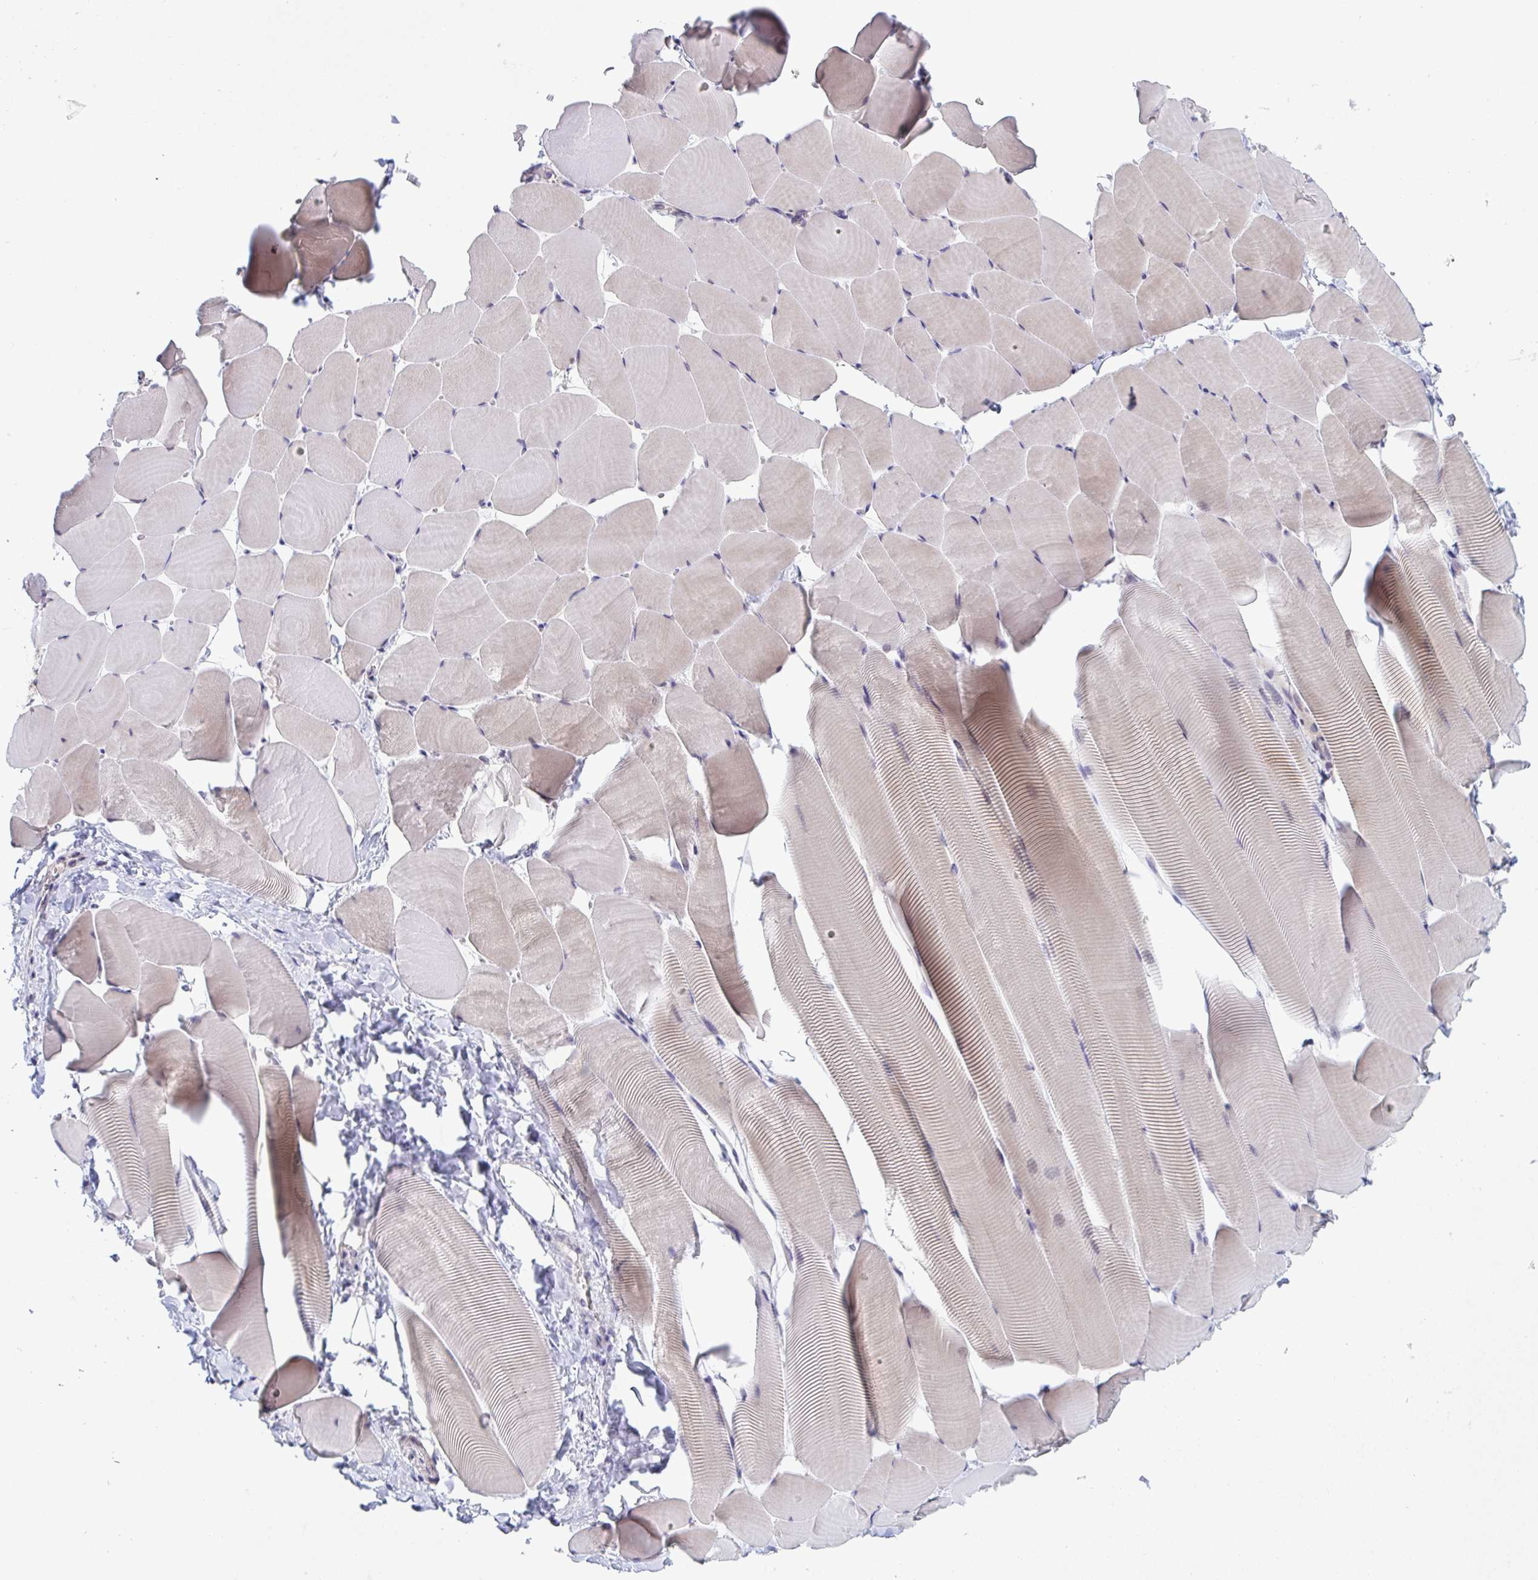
{"staining": {"intensity": "weak", "quantity": "<25%", "location": "cytoplasmic/membranous"}, "tissue": "skeletal muscle", "cell_type": "Myocytes", "image_type": "normal", "snomed": [{"axis": "morphology", "description": "Normal tissue, NOS"}, {"axis": "topography", "description": "Skeletal muscle"}], "caption": "Immunohistochemistry of unremarkable human skeletal muscle reveals no expression in myocytes.", "gene": "RIOK1", "patient": {"sex": "male", "age": 25}}